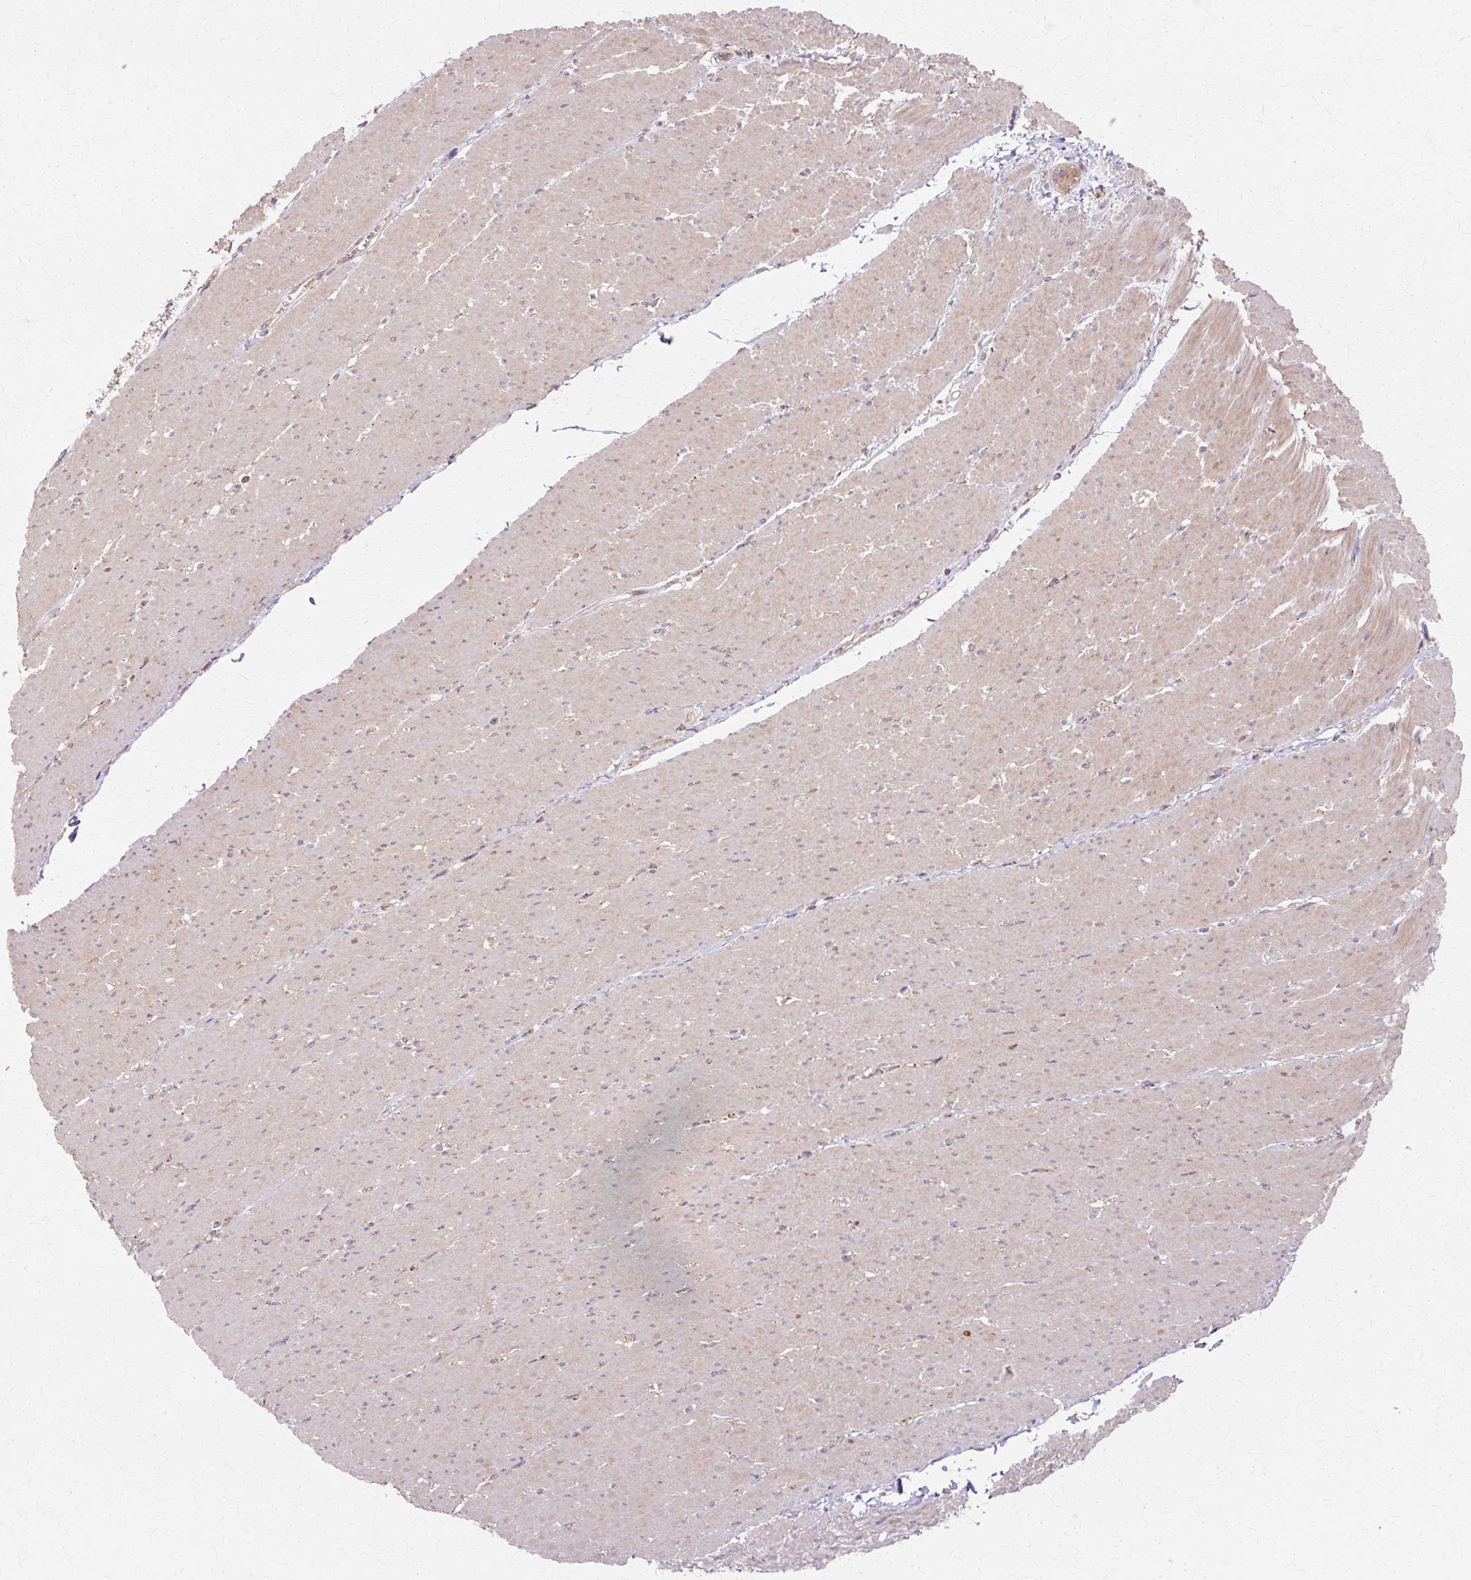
{"staining": {"intensity": "negative", "quantity": "none", "location": "none"}, "tissue": "smooth muscle", "cell_type": "Smooth muscle cells", "image_type": "normal", "snomed": [{"axis": "morphology", "description": "Normal tissue, NOS"}, {"axis": "topography", "description": "Smooth muscle"}, {"axis": "topography", "description": "Rectum"}], "caption": "This is an immunohistochemistry (IHC) histopathology image of normal smooth muscle. There is no staining in smooth muscle cells.", "gene": "COPB1", "patient": {"sex": "male", "age": 53}}